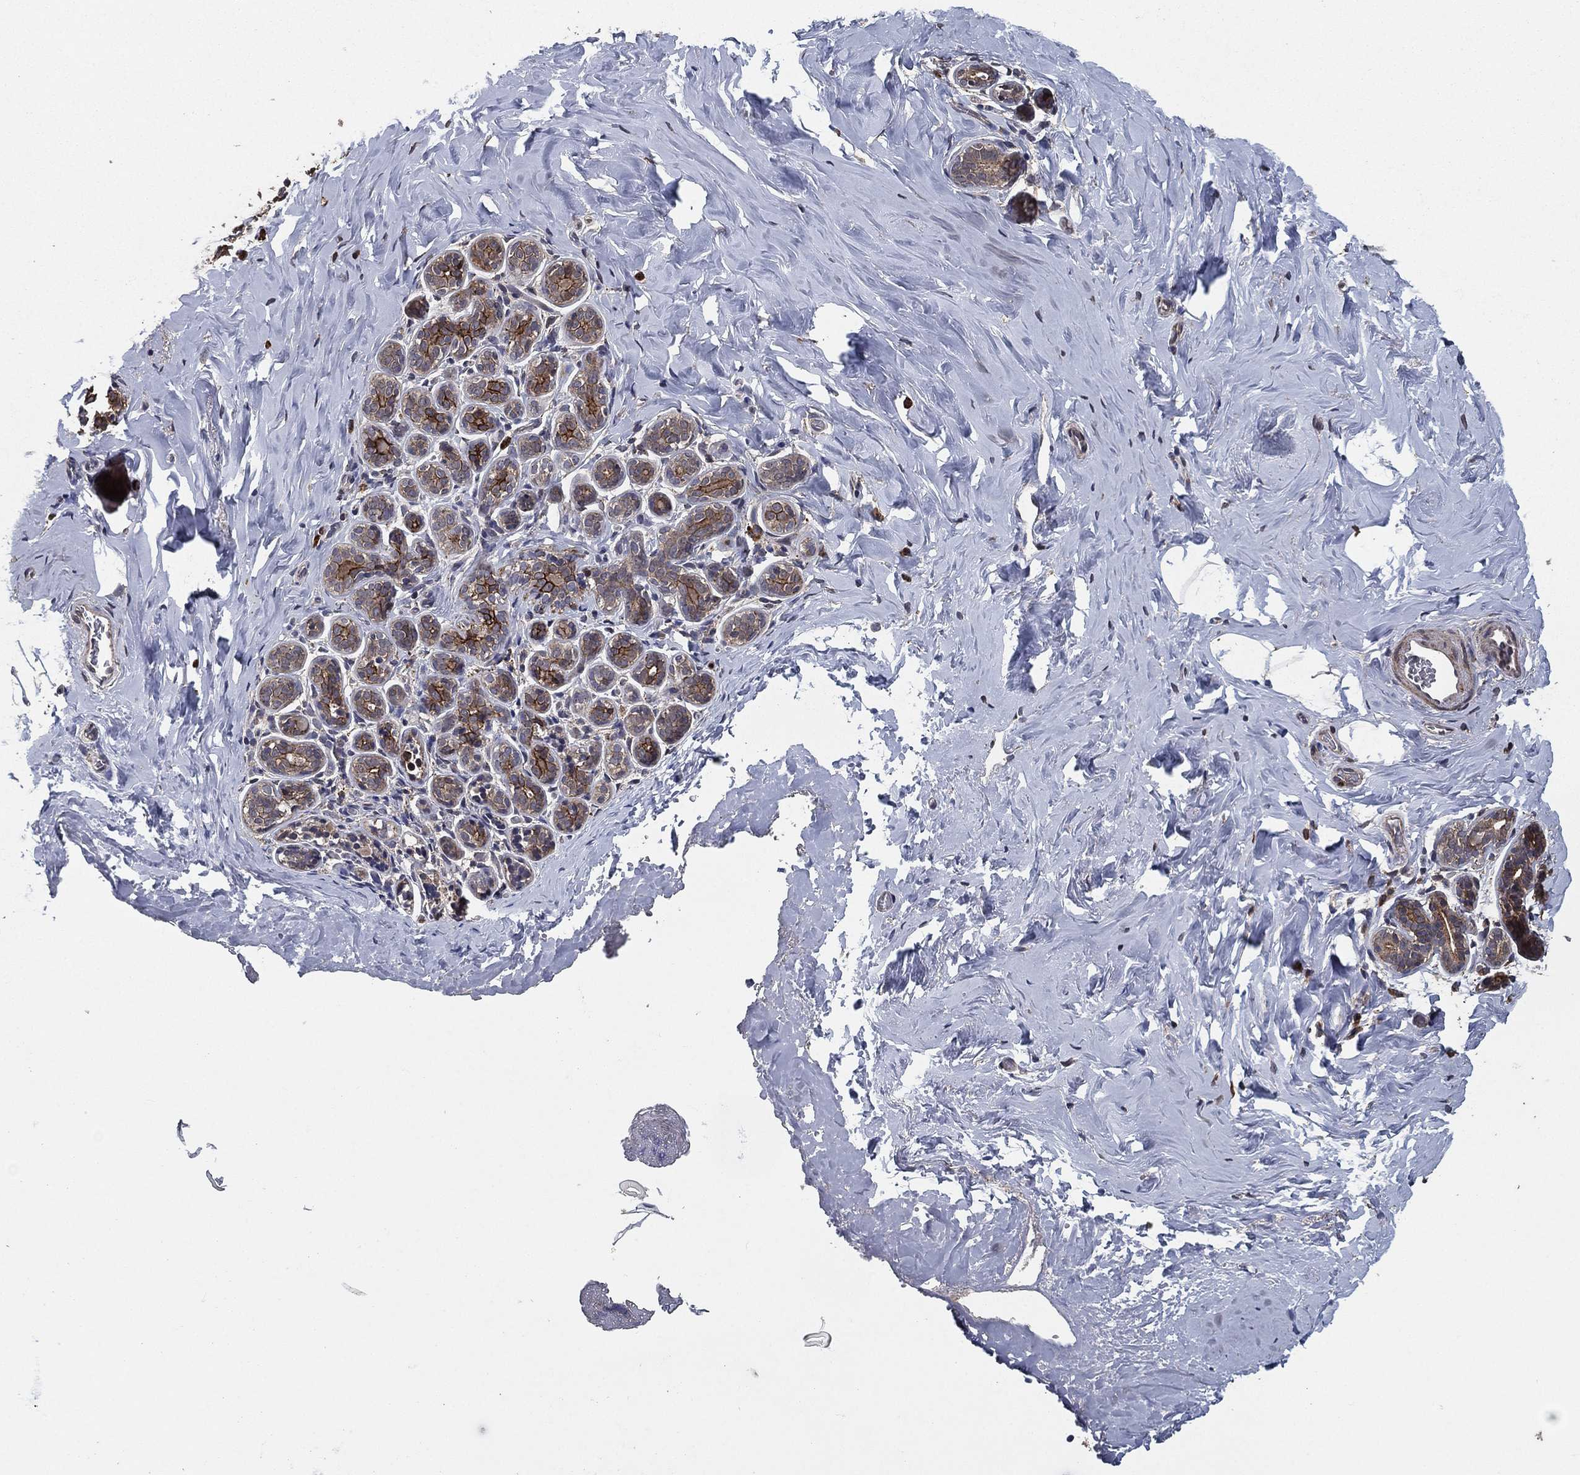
{"staining": {"intensity": "negative", "quantity": "none", "location": "none"}, "tissue": "breast", "cell_type": "Adipocytes", "image_type": "normal", "snomed": [{"axis": "morphology", "description": "Normal tissue, NOS"}, {"axis": "topography", "description": "Skin"}, {"axis": "topography", "description": "Breast"}], "caption": "This is an immunohistochemistry micrograph of normal human breast. There is no staining in adipocytes.", "gene": "PCNT", "patient": {"sex": "female", "age": 43}}